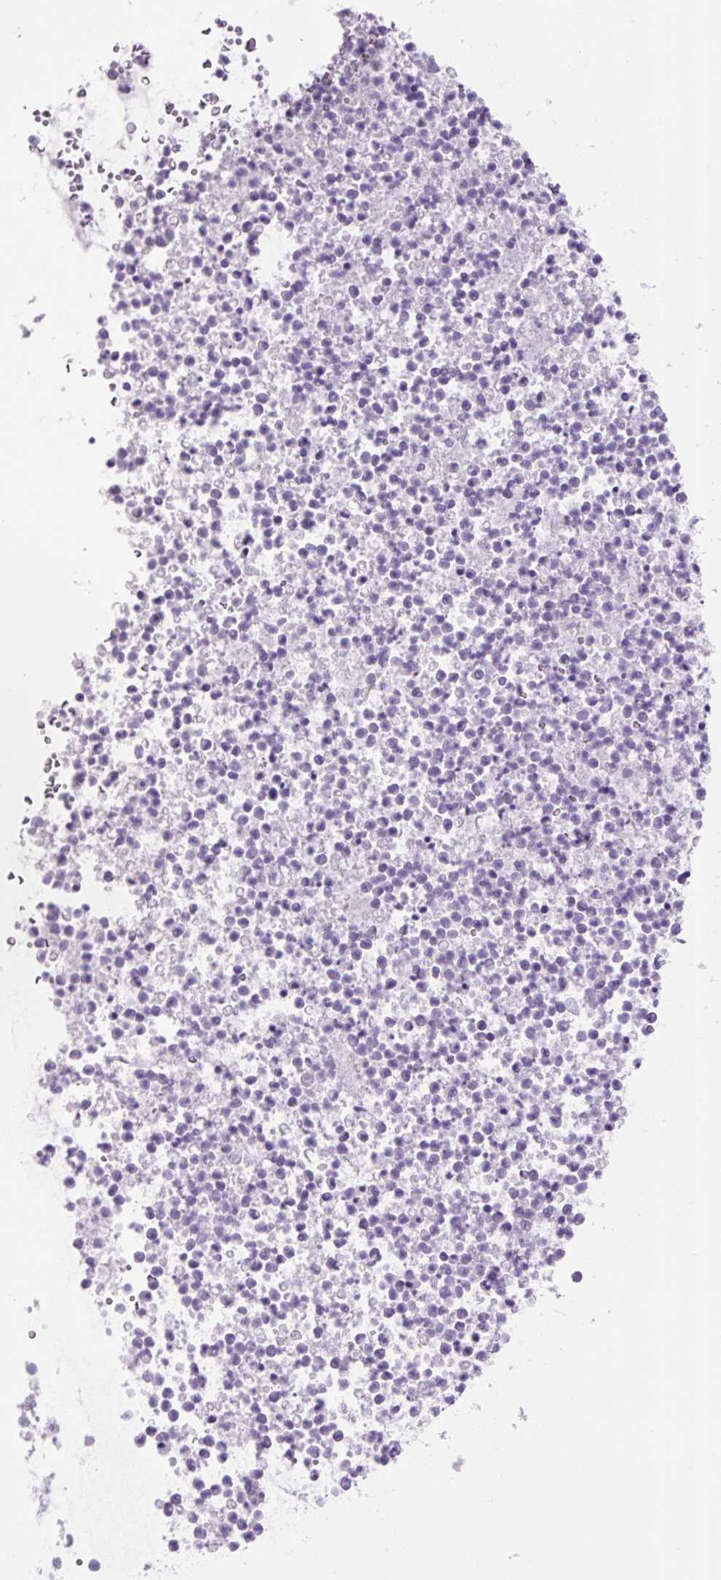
{"staining": {"intensity": "moderate", "quantity": "<25%", "location": "cytoplasmic/membranous"}, "tissue": "bronchus", "cell_type": "Respiratory epithelial cells", "image_type": "normal", "snomed": [{"axis": "morphology", "description": "Normal tissue, NOS"}, {"axis": "topography", "description": "Cartilage tissue"}, {"axis": "topography", "description": "Bronchus"}], "caption": "This photomicrograph shows benign bronchus stained with IHC to label a protein in brown. The cytoplasmic/membranous of respiratory epithelial cells show moderate positivity for the protein. Nuclei are counter-stained blue.", "gene": "CHGA", "patient": {"sex": "male", "age": 56}}